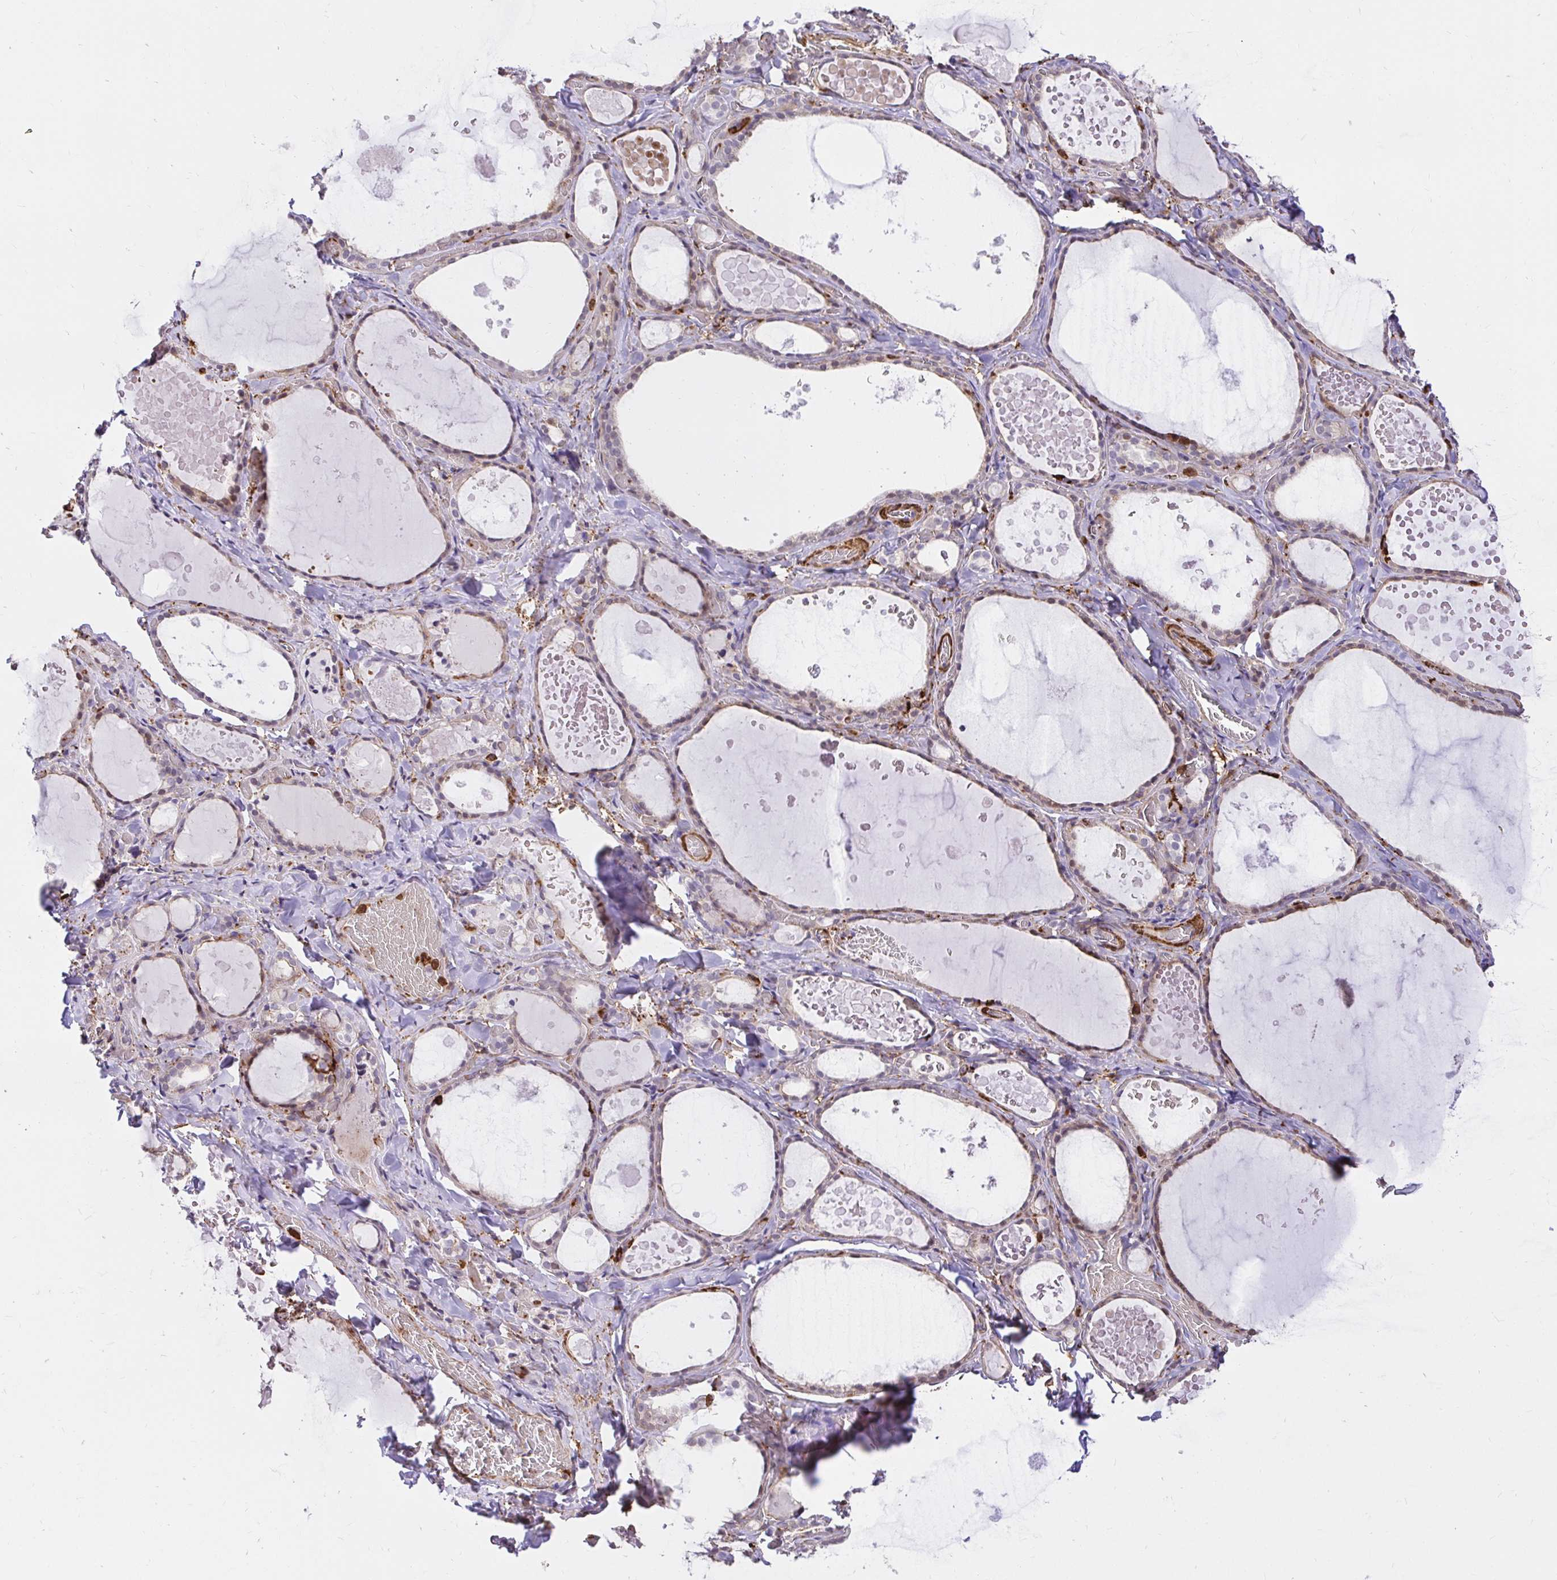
{"staining": {"intensity": "negative", "quantity": "none", "location": "none"}, "tissue": "thyroid gland", "cell_type": "Glandular cells", "image_type": "normal", "snomed": [{"axis": "morphology", "description": "Normal tissue, NOS"}, {"axis": "topography", "description": "Thyroid gland"}], "caption": "The histopathology image exhibits no significant positivity in glandular cells of thyroid gland.", "gene": "GSN", "patient": {"sex": "female", "age": 56}}